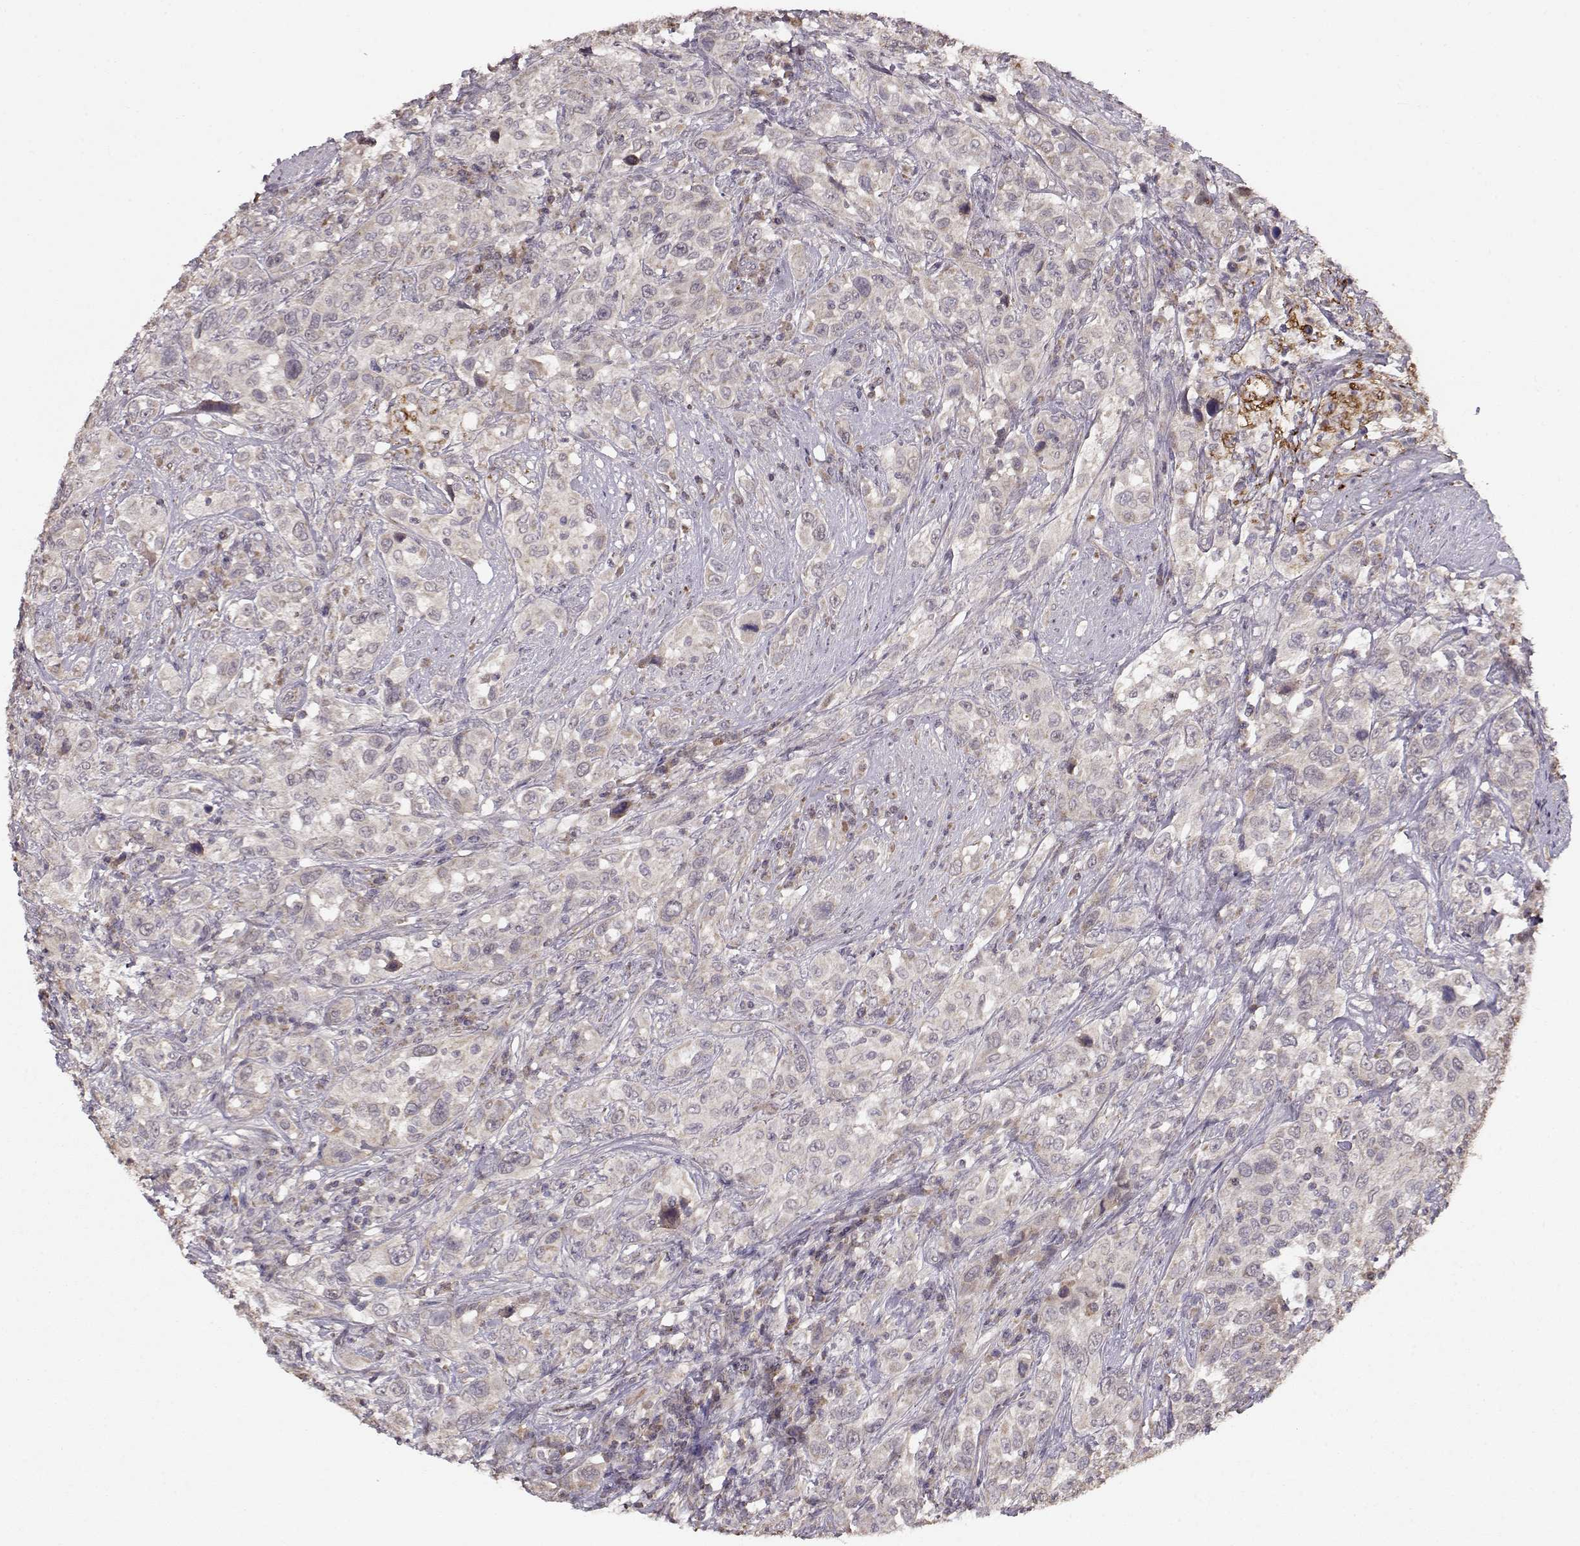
{"staining": {"intensity": "weak", "quantity": "<25%", "location": "cytoplasmic/membranous"}, "tissue": "urothelial cancer", "cell_type": "Tumor cells", "image_type": "cancer", "snomed": [{"axis": "morphology", "description": "Urothelial carcinoma, NOS"}, {"axis": "morphology", "description": "Urothelial carcinoma, High grade"}, {"axis": "topography", "description": "Urinary bladder"}], "caption": "Immunohistochemistry (IHC) photomicrograph of urothelial cancer stained for a protein (brown), which exhibits no positivity in tumor cells.", "gene": "CMTM3", "patient": {"sex": "female", "age": 64}}